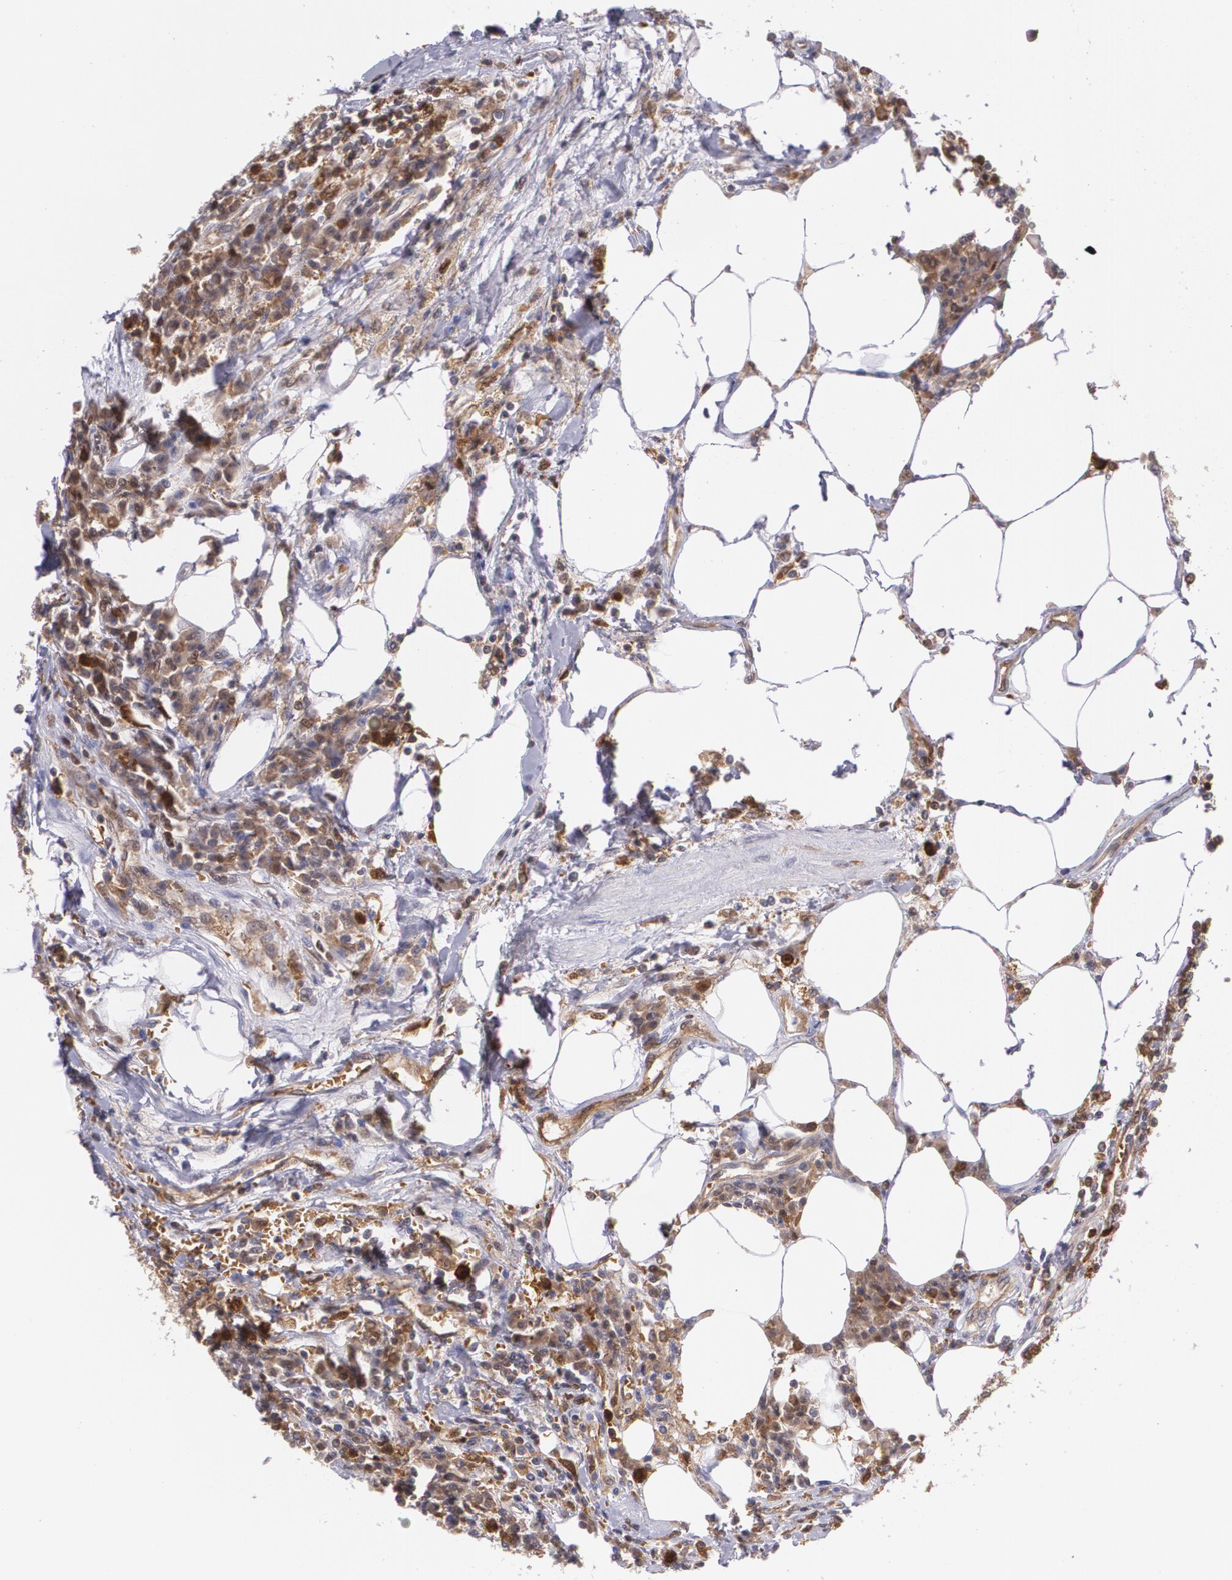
{"staining": {"intensity": "moderate", "quantity": ">75%", "location": "cytoplasmic/membranous"}, "tissue": "renal cancer", "cell_type": "Tumor cells", "image_type": "cancer", "snomed": [{"axis": "morphology", "description": "Normal tissue, NOS"}, {"axis": "morphology", "description": "Adenocarcinoma, NOS"}, {"axis": "topography", "description": "Kidney"}], "caption": "Human renal adenocarcinoma stained with a brown dye exhibits moderate cytoplasmic/membranous positive expression in about >75% of tumor cells.", "gene": "HSPH1", "patient": {"sex": "male", "age": 71}}